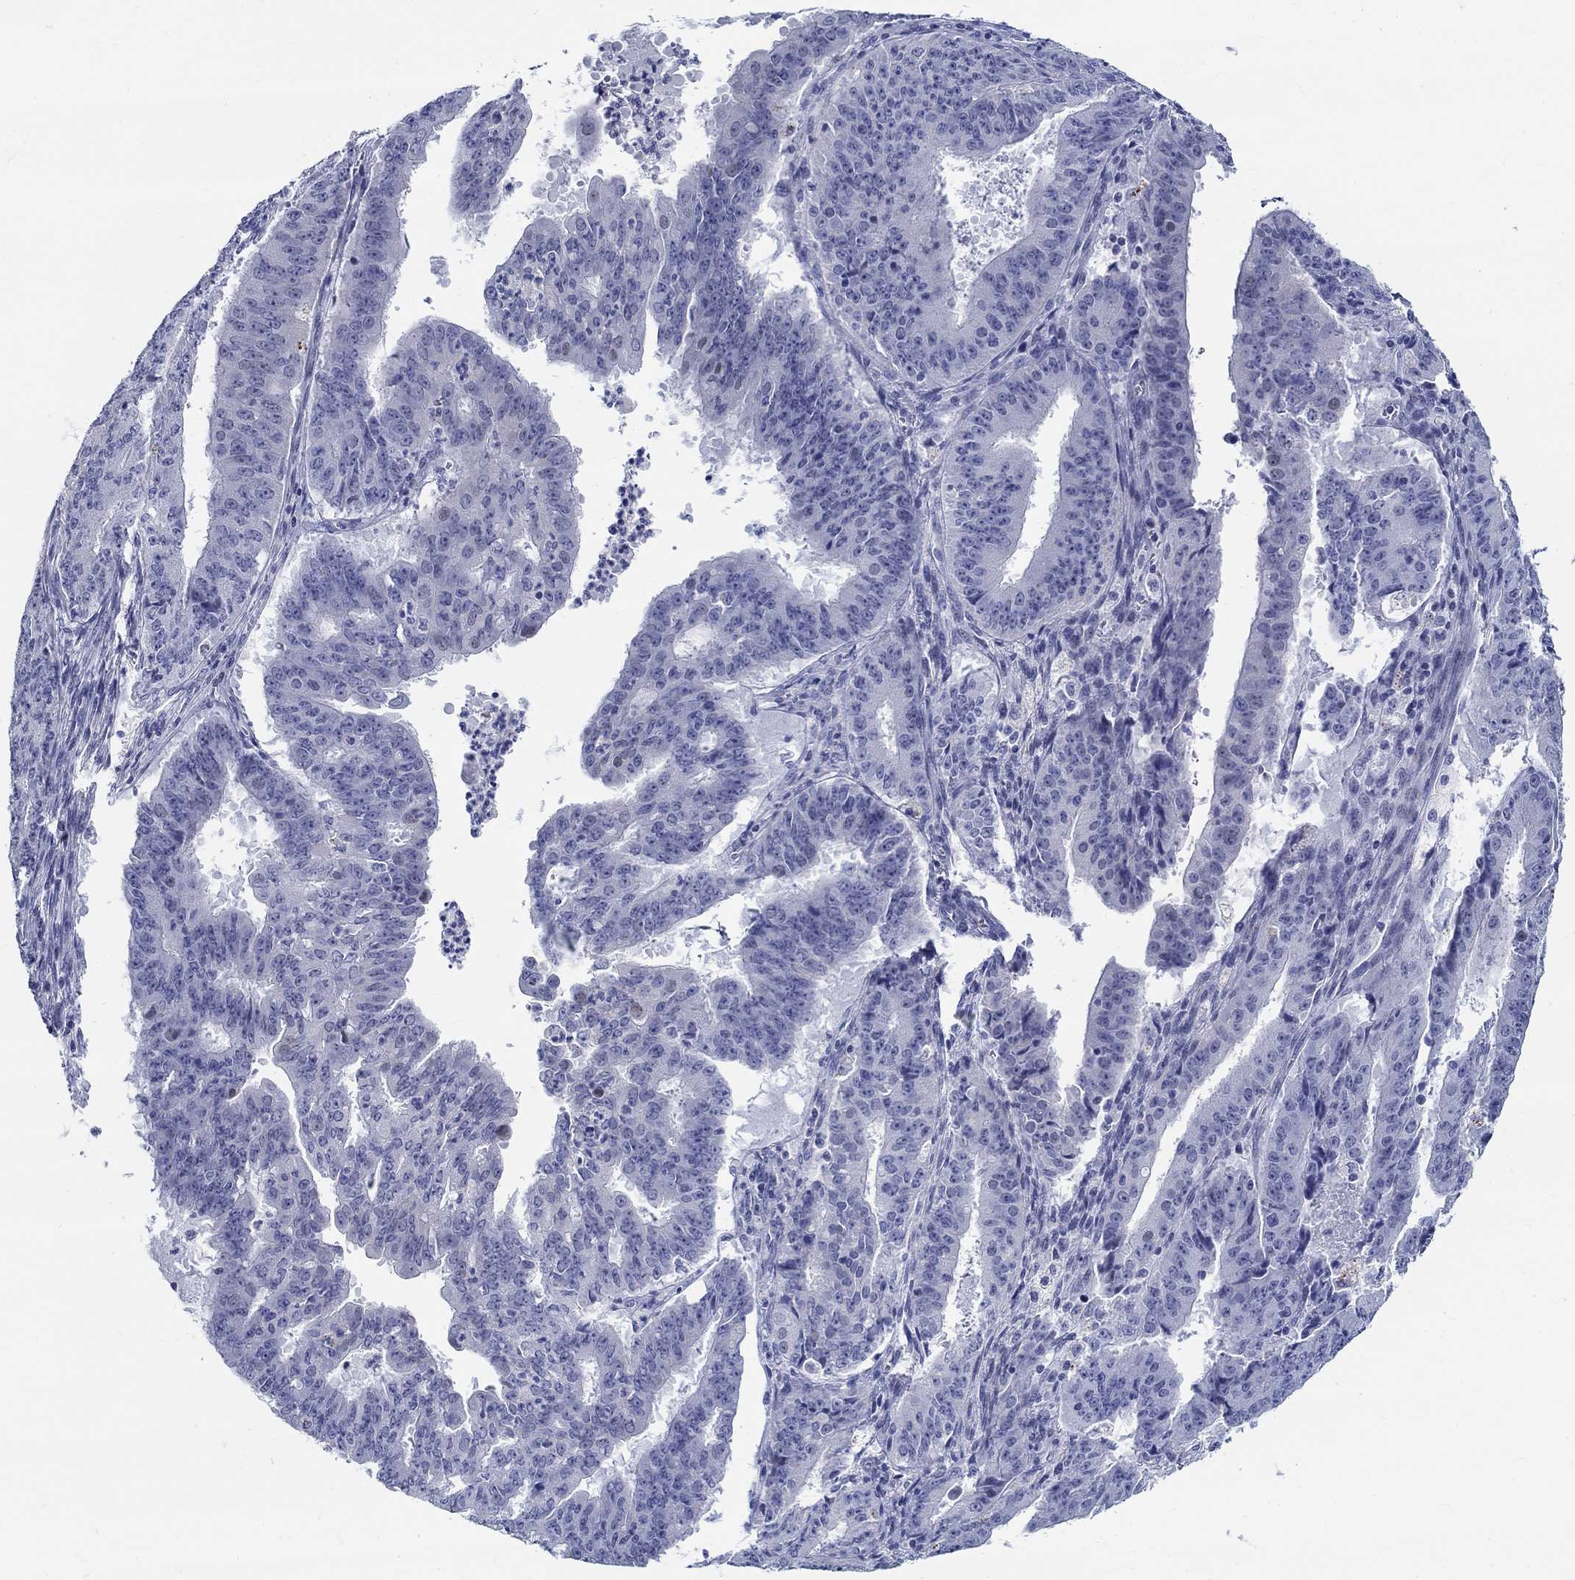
{"staining": {"intensity": "negative", "quantity": "none", "location": "none"}, "tissue": "ovarian cancer", "cell_type": "Tumor cells", "image_type": "cancer", "snomed": [{"axis": "morphology", "description": "Carcinoma, endometroid"}, {"axis": "topography", "description": "Ovary"}], "caption": "Immunohistochemical staining of human ovarian cancer (endometroid carcinoma) reveals no significant staining in tumor cells.", "gene": "CRYGS", "patient": {"sex": "female", "age": 42}}